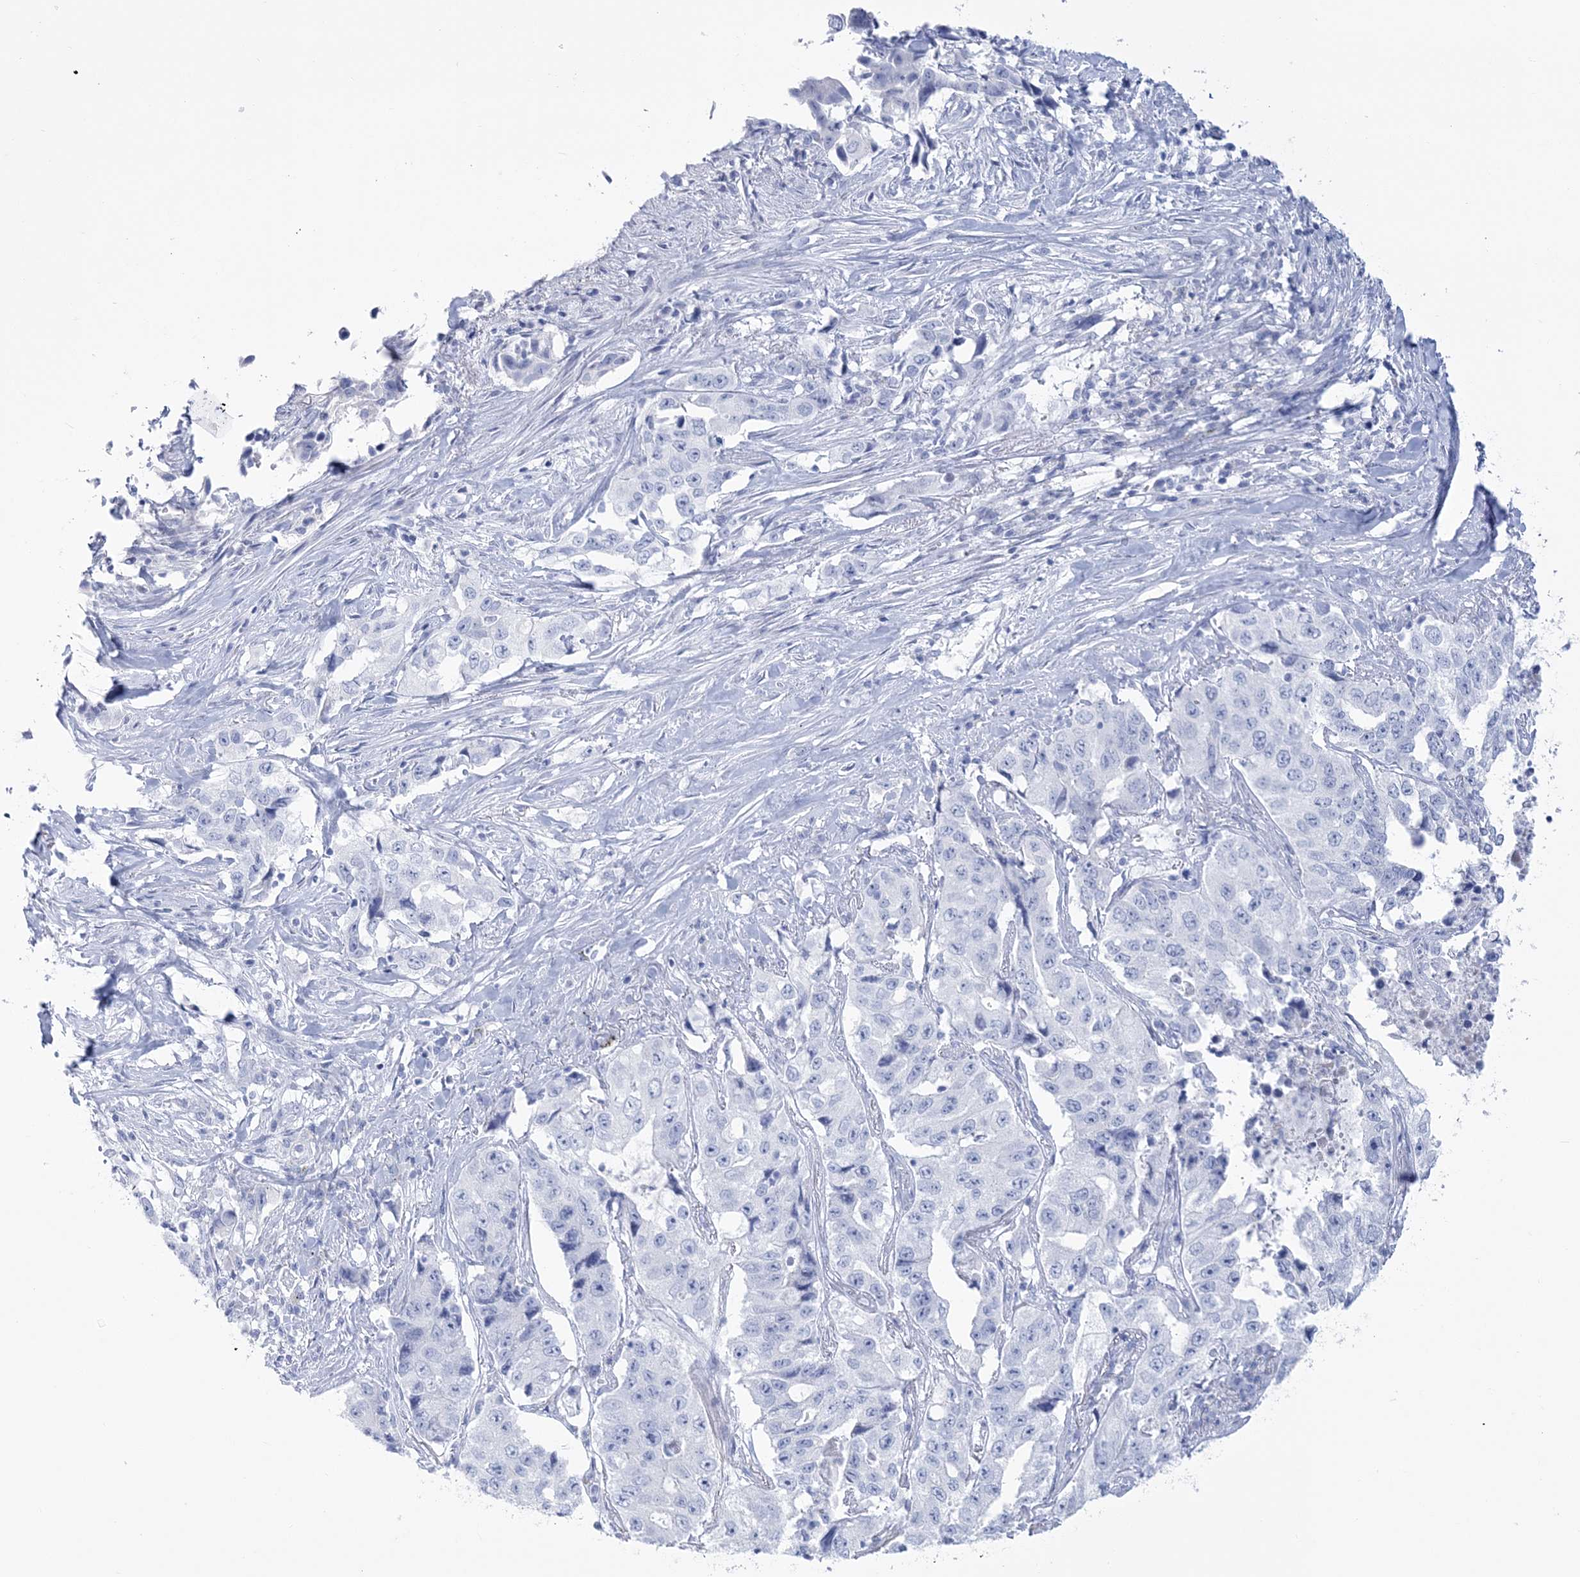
{"staining": {"intensity": "negative", "quantity": "none", "location": "none"}, "tissue": "lung cancer", "cell_type": "Tumor cells", "image_type": "cancer", "snomed": [{"axis": "morphology", "description": "Adenocarcinoma, NOS"}, {"axis": "topography", "description": "Lung"}], "caption": "Lung adenocarcinoma was stained to show a protein in brown. There is no significant expression in tumor cells.", "gene": "RBP2", "patient": {"sex": "female", "age": 51}}